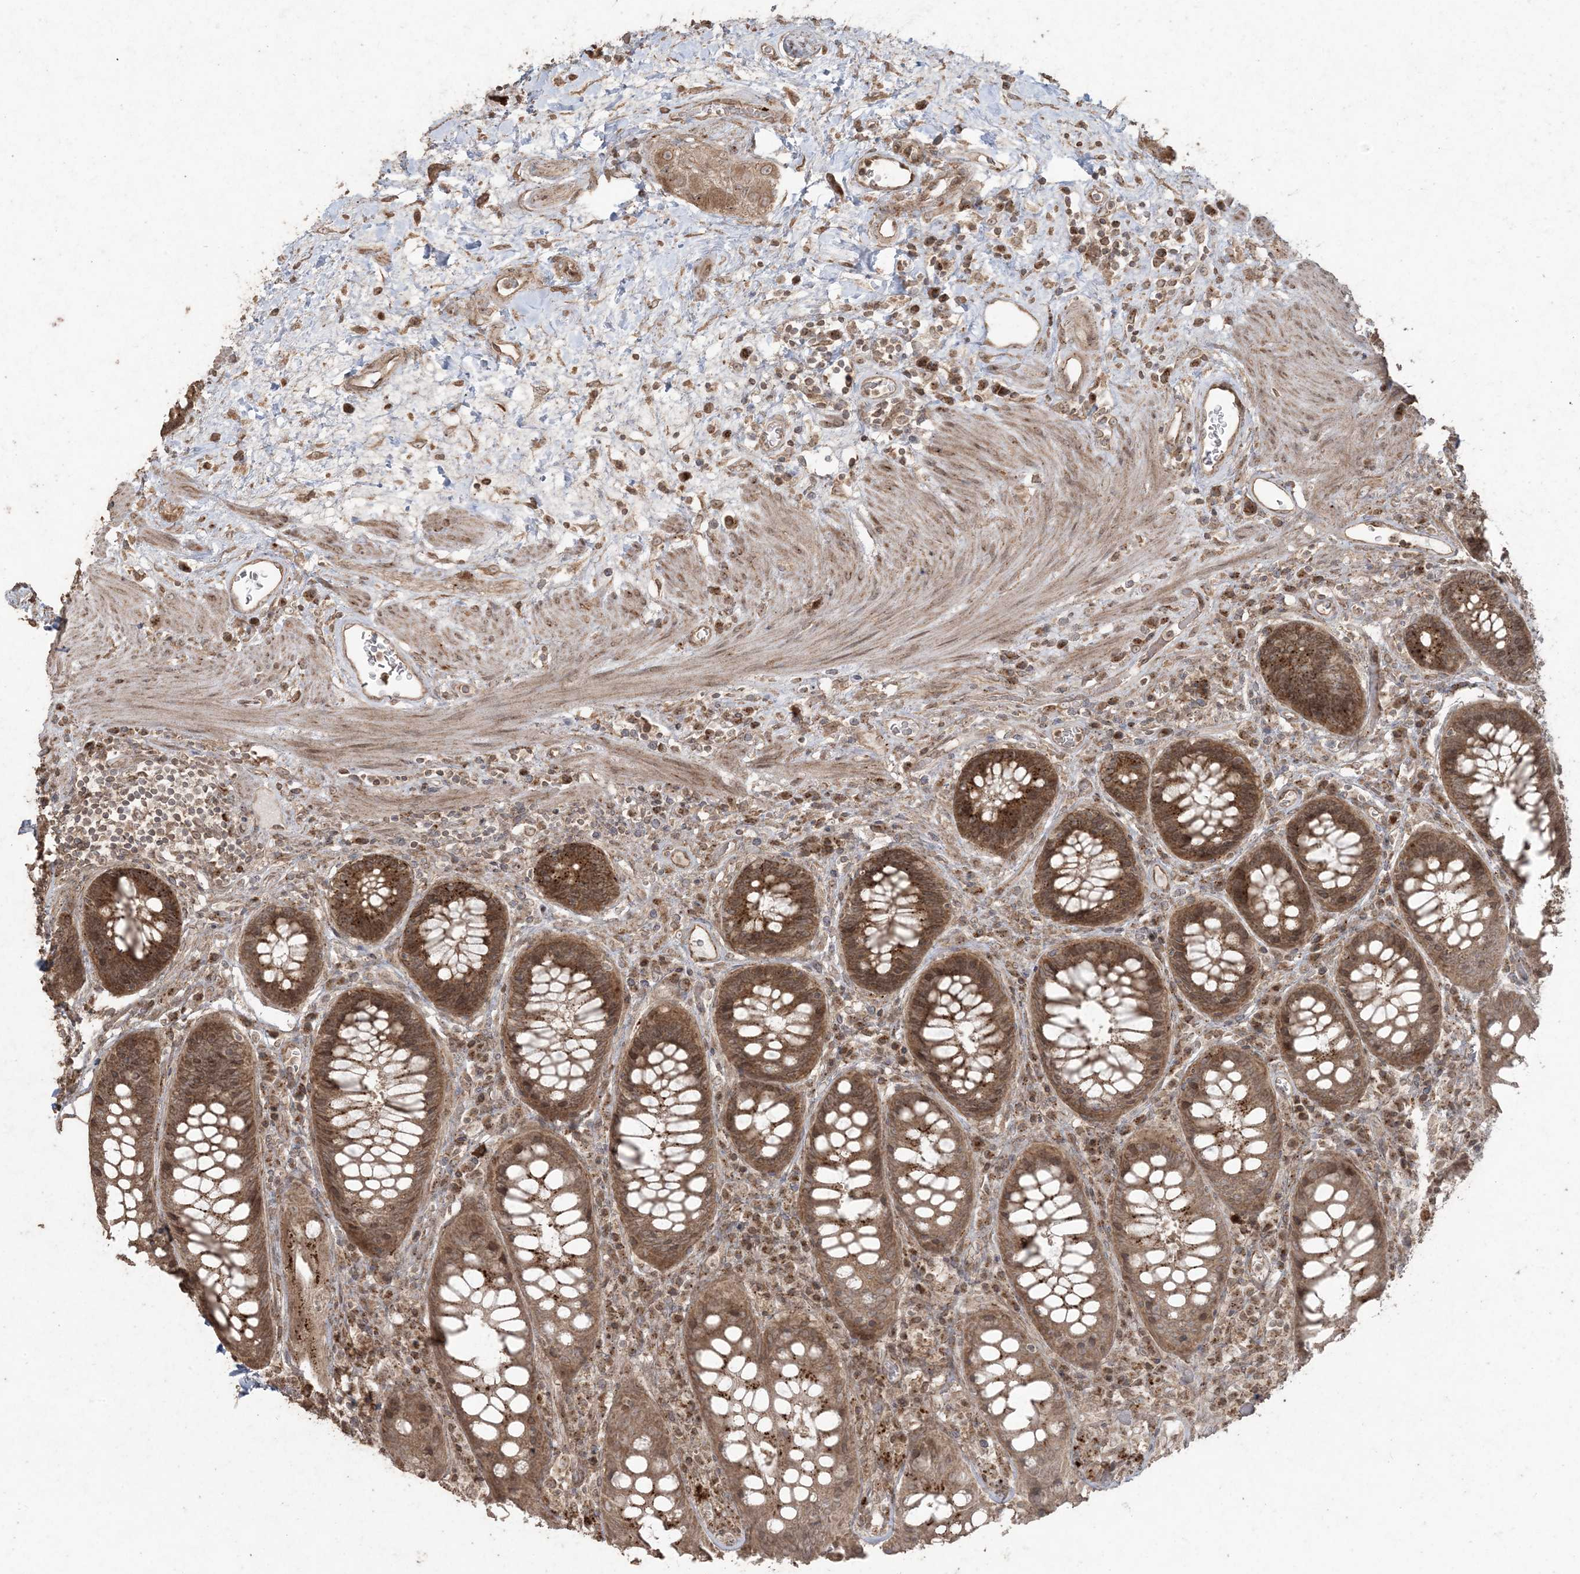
{"staining": {"intensity": "strong", "quantity": ">75%", "location": "cytoplasmic/membranous"}, "tissue": "rectum", "cell_type": "Glandular cells", "image_type": "normal", "snomed": [{"axis": "morphology", "description": "Normal tissue, NOS"}, {"axis": "topography", "description": "Rectum"}], "caption": "Rectum stained with a brown dye reveals strong cytoplasmic/membranous positive staining in approximately >75% of glandular cells.", "gene": "DDX19B", "patient": {"sex": "male", "age": 64}}